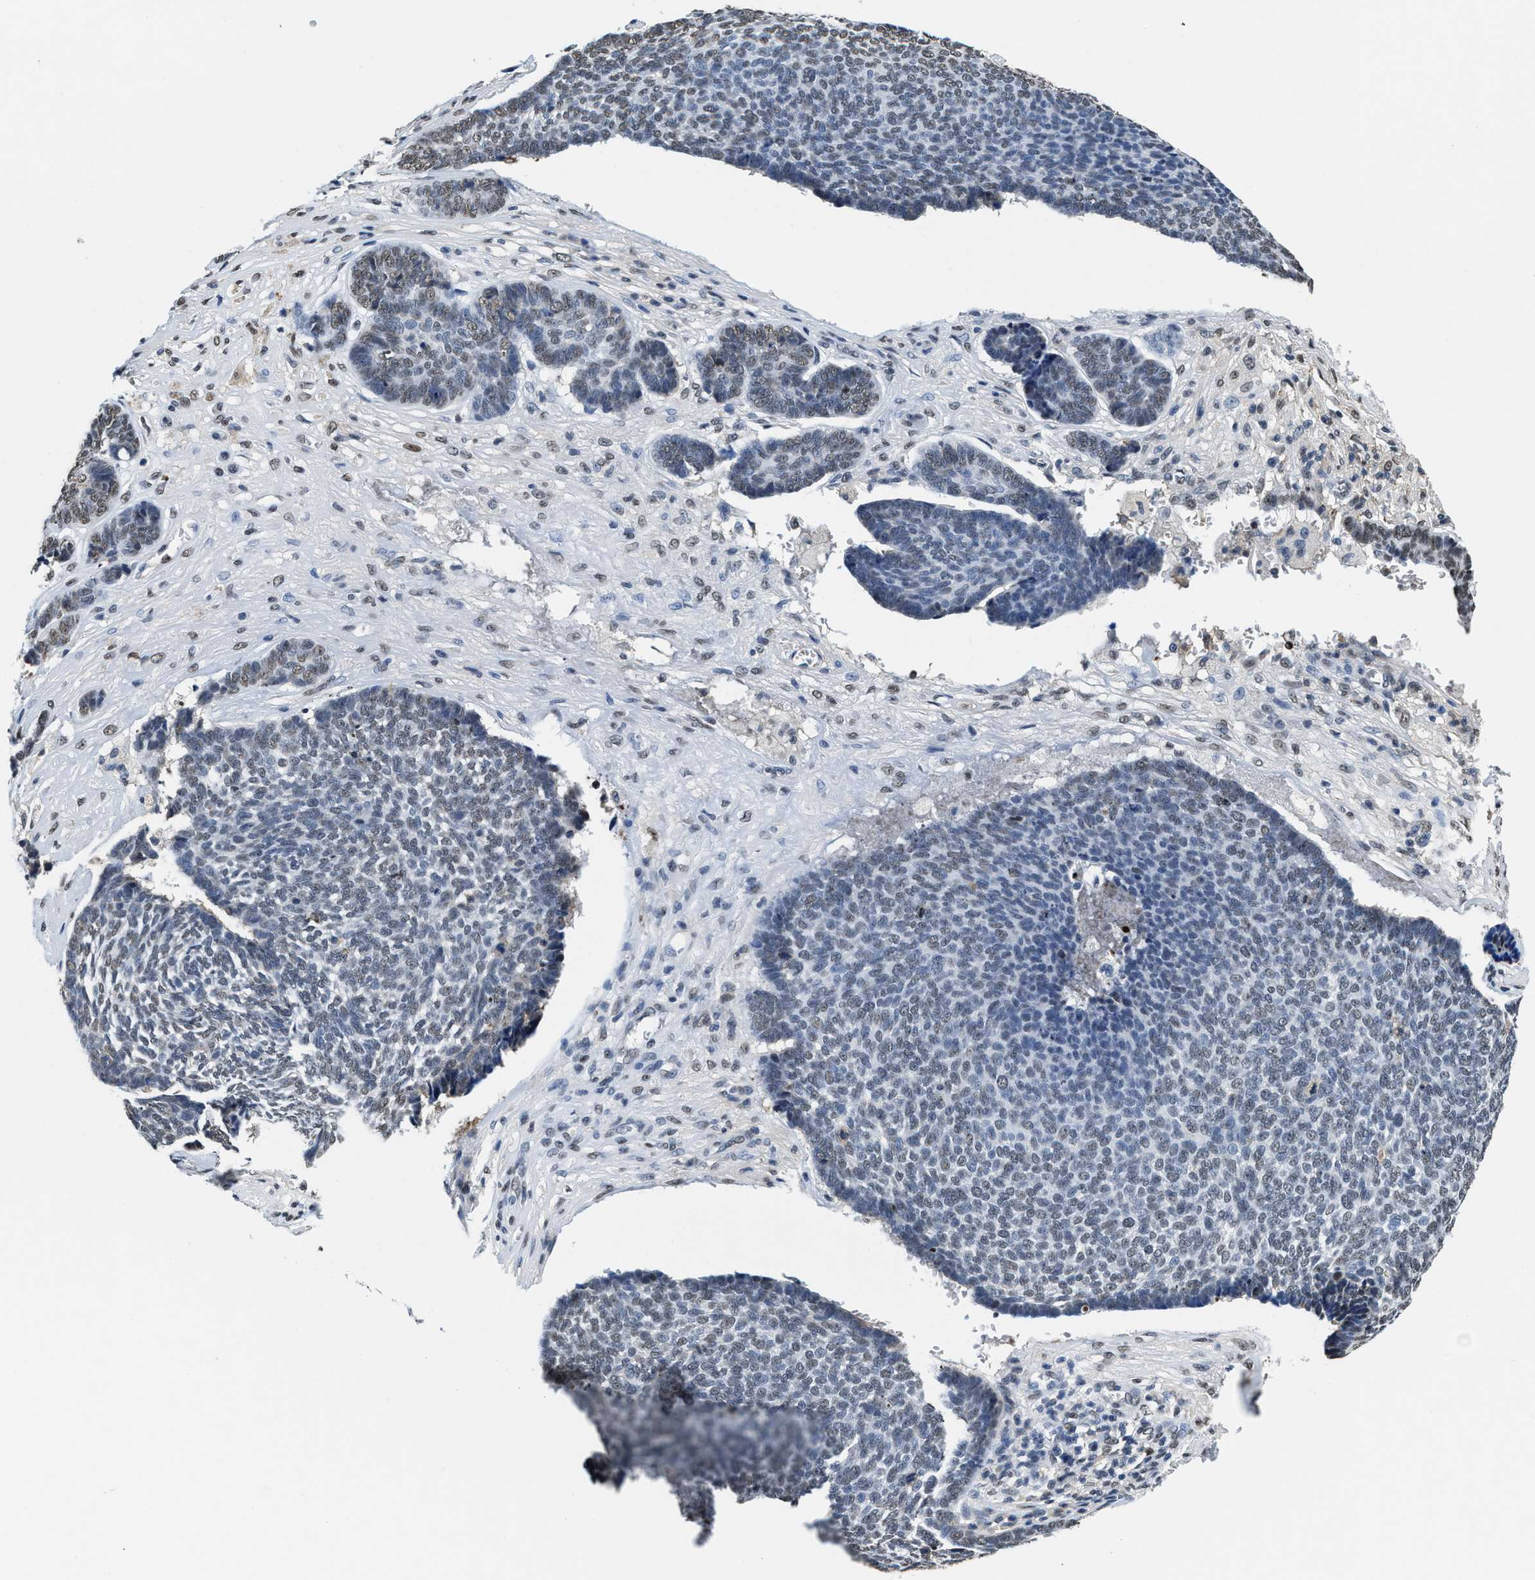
{"staining": {"intensity": "weak", "quantity": "<25%", "location": "nuclear"}, "tissue": "skin cancer", "cell_type": "Tumor cells", "image_type": "cancer", "snomed": [{"axis": "morphology", "description": "Basal cell carcinoma"}, {"axis": "topography", "description": "Skin"}], "caption": "DAB immunohistochemical staining of human basal cell carcinoma (skin) exhibits no significant staining in tumor cells.", "gene": "SUPT16H", "patient": {"sex": "male", "age": 84}}